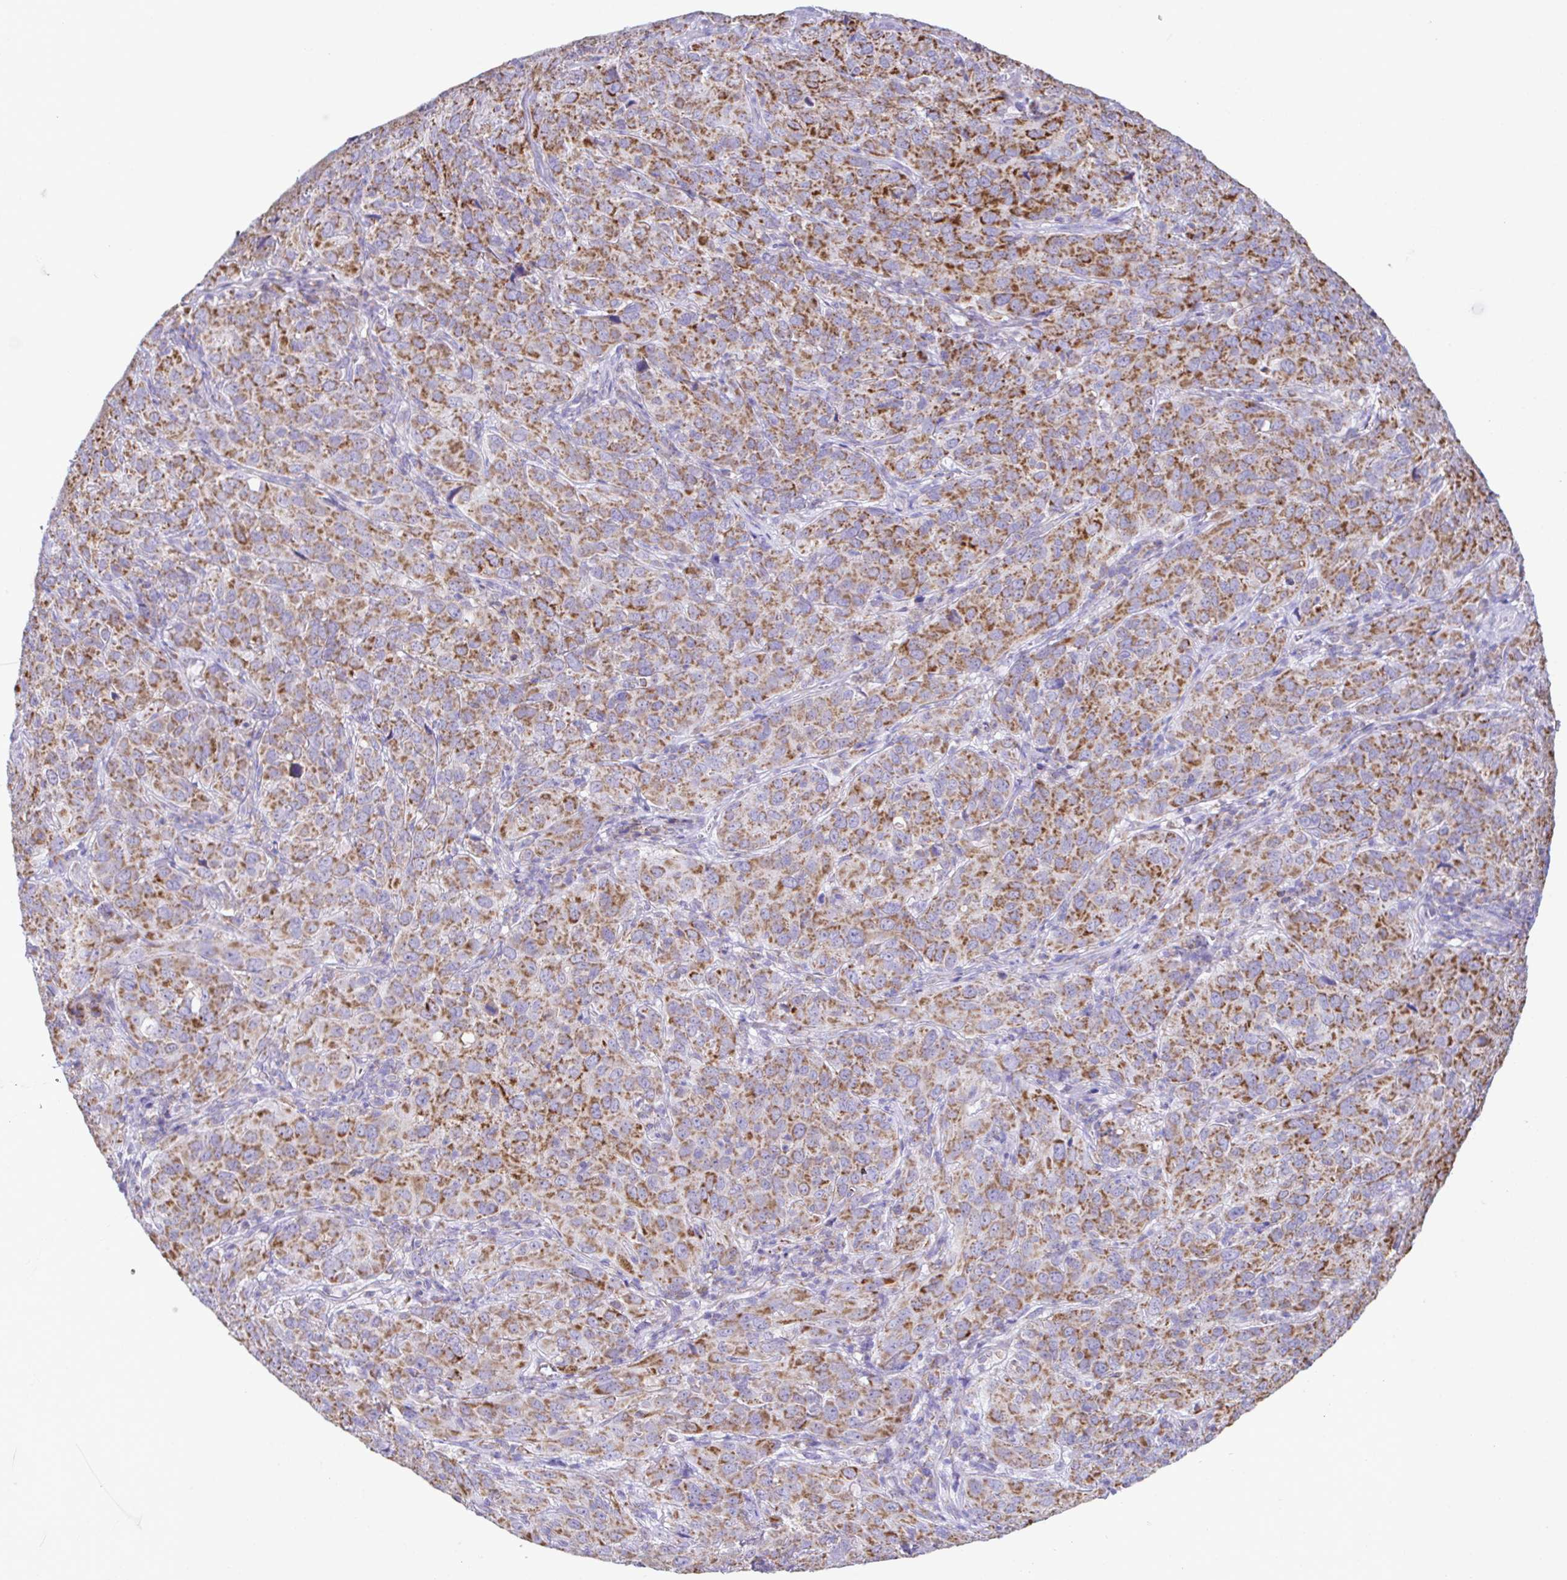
{"staining": {"intensity": "moderate", "quantity": ">75%", "location": "cytoplasmic/membranous"}, "tissue": "cervical cancer", "cell_type": "Tumor cells", "image_type": "cancer", "snomed": [{"axis": "morphology", "description": "Normal tissue, NOS"}, {"axis": "morphology", "description": "Squamous cell carcinoma, NOS"}, {"axis": "topography", "description": "Cervix"}], "caption": "The image shows staining of cervical cancer (squamous cell carcinoma), revealing moderate cytoplasmic/membranous protein staining (brown color) within tumor cells.", "gene": "PCMTD2", "patient": {"sex": "female", "age": 51}}